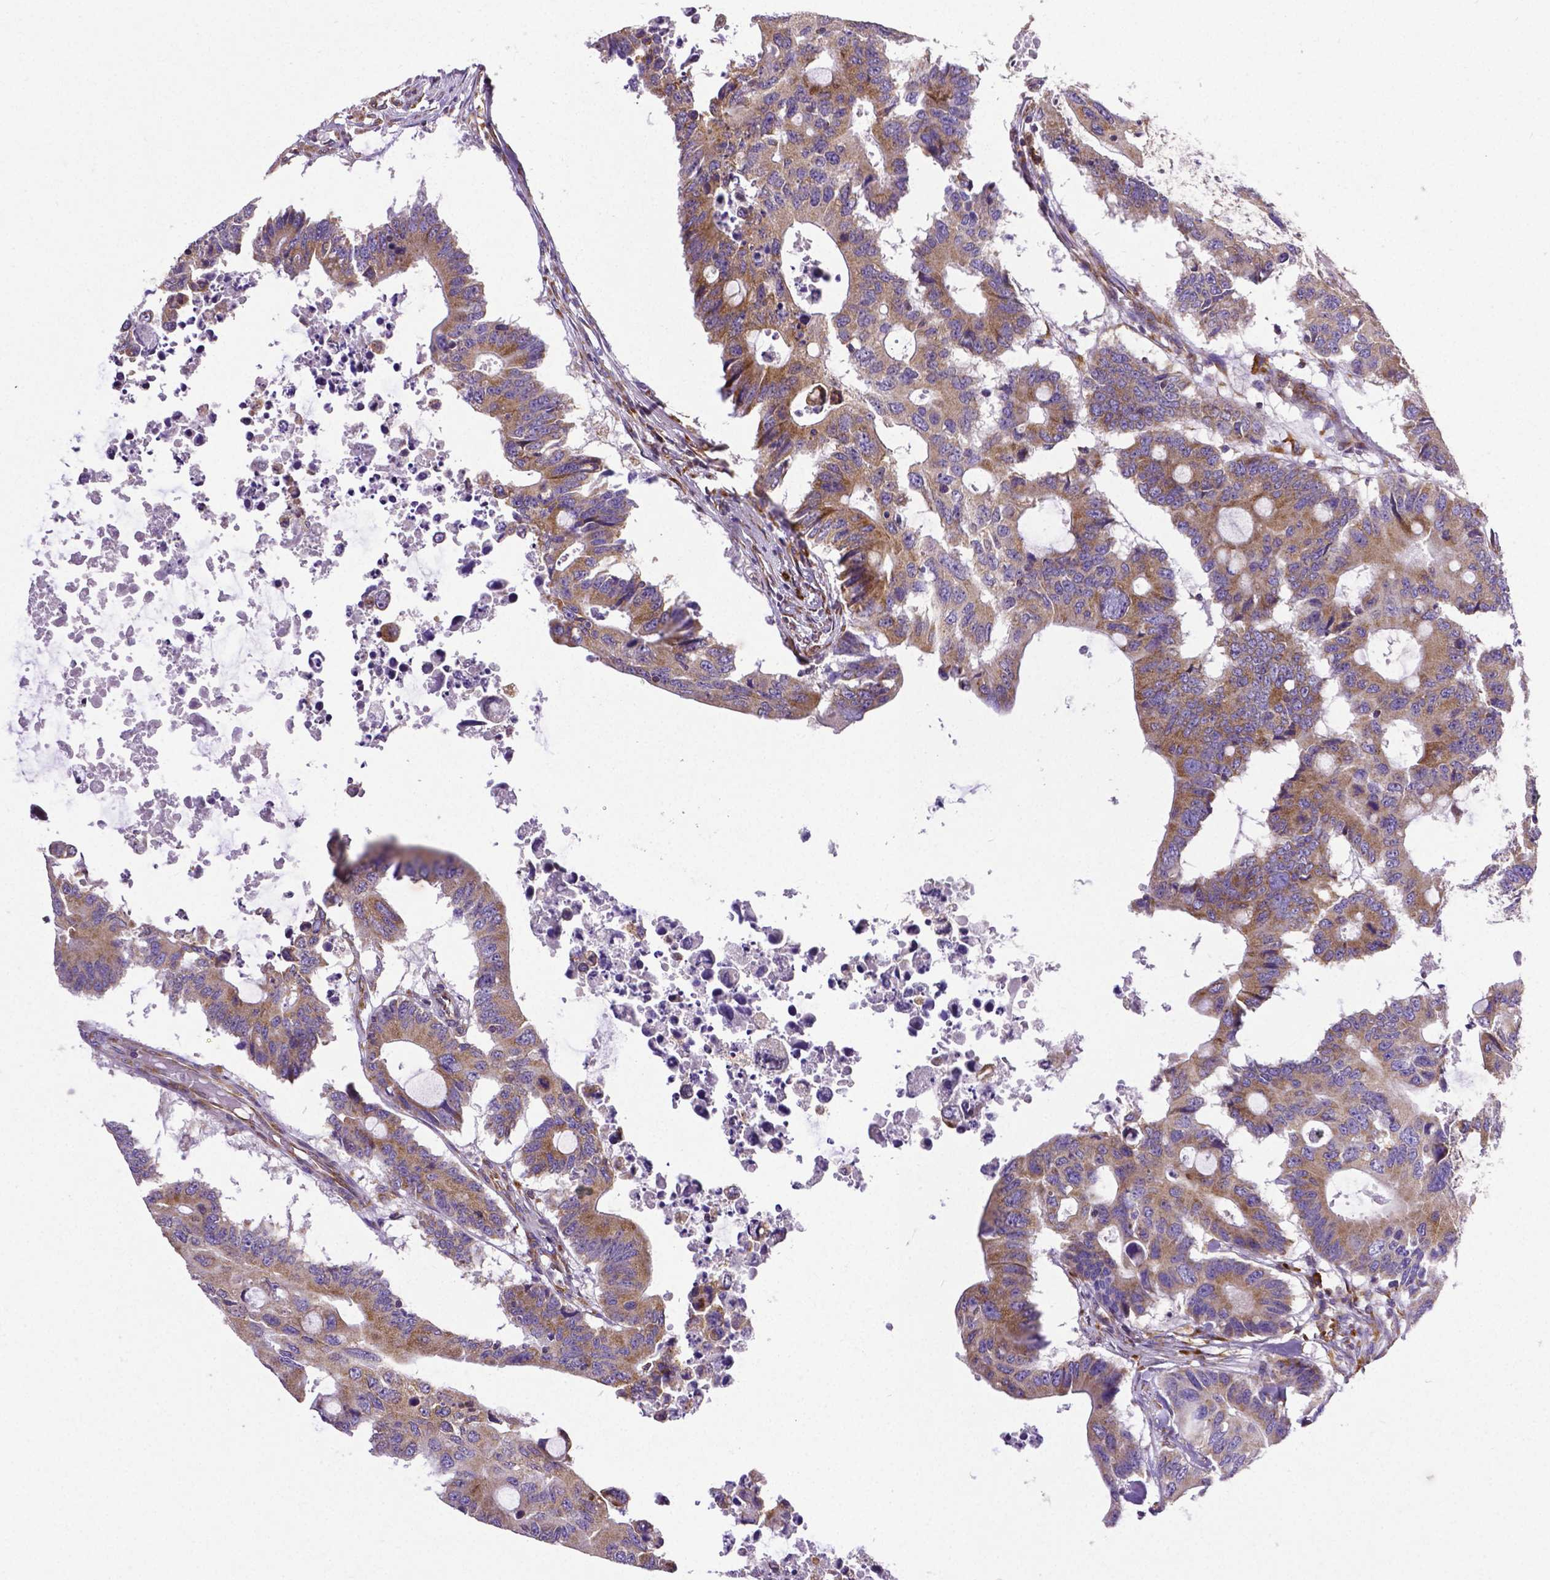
{"staining": {"intensity": "moderate", "quantity": ">75%", "location": "cytoplasmic/membranous"}, "tissue": "colorectal cancer", "cell_type": "Tumor cells", "image_type": "cancer", "snomed": [{"axis": "morphology", "description": "Adenocarcinoma, NOS"}, {"axis": "topography", "description": "Colon"}], "caption": "A photomicrograph showing moderate cytoplasmic/membranous staining in approximately >75% of tumor cells in adenocarcinoma (colorectal), as visualized by brown immunohistochemical staining.", "gene": "MTDH", "patient": {"sex": "male", "age": 71}}